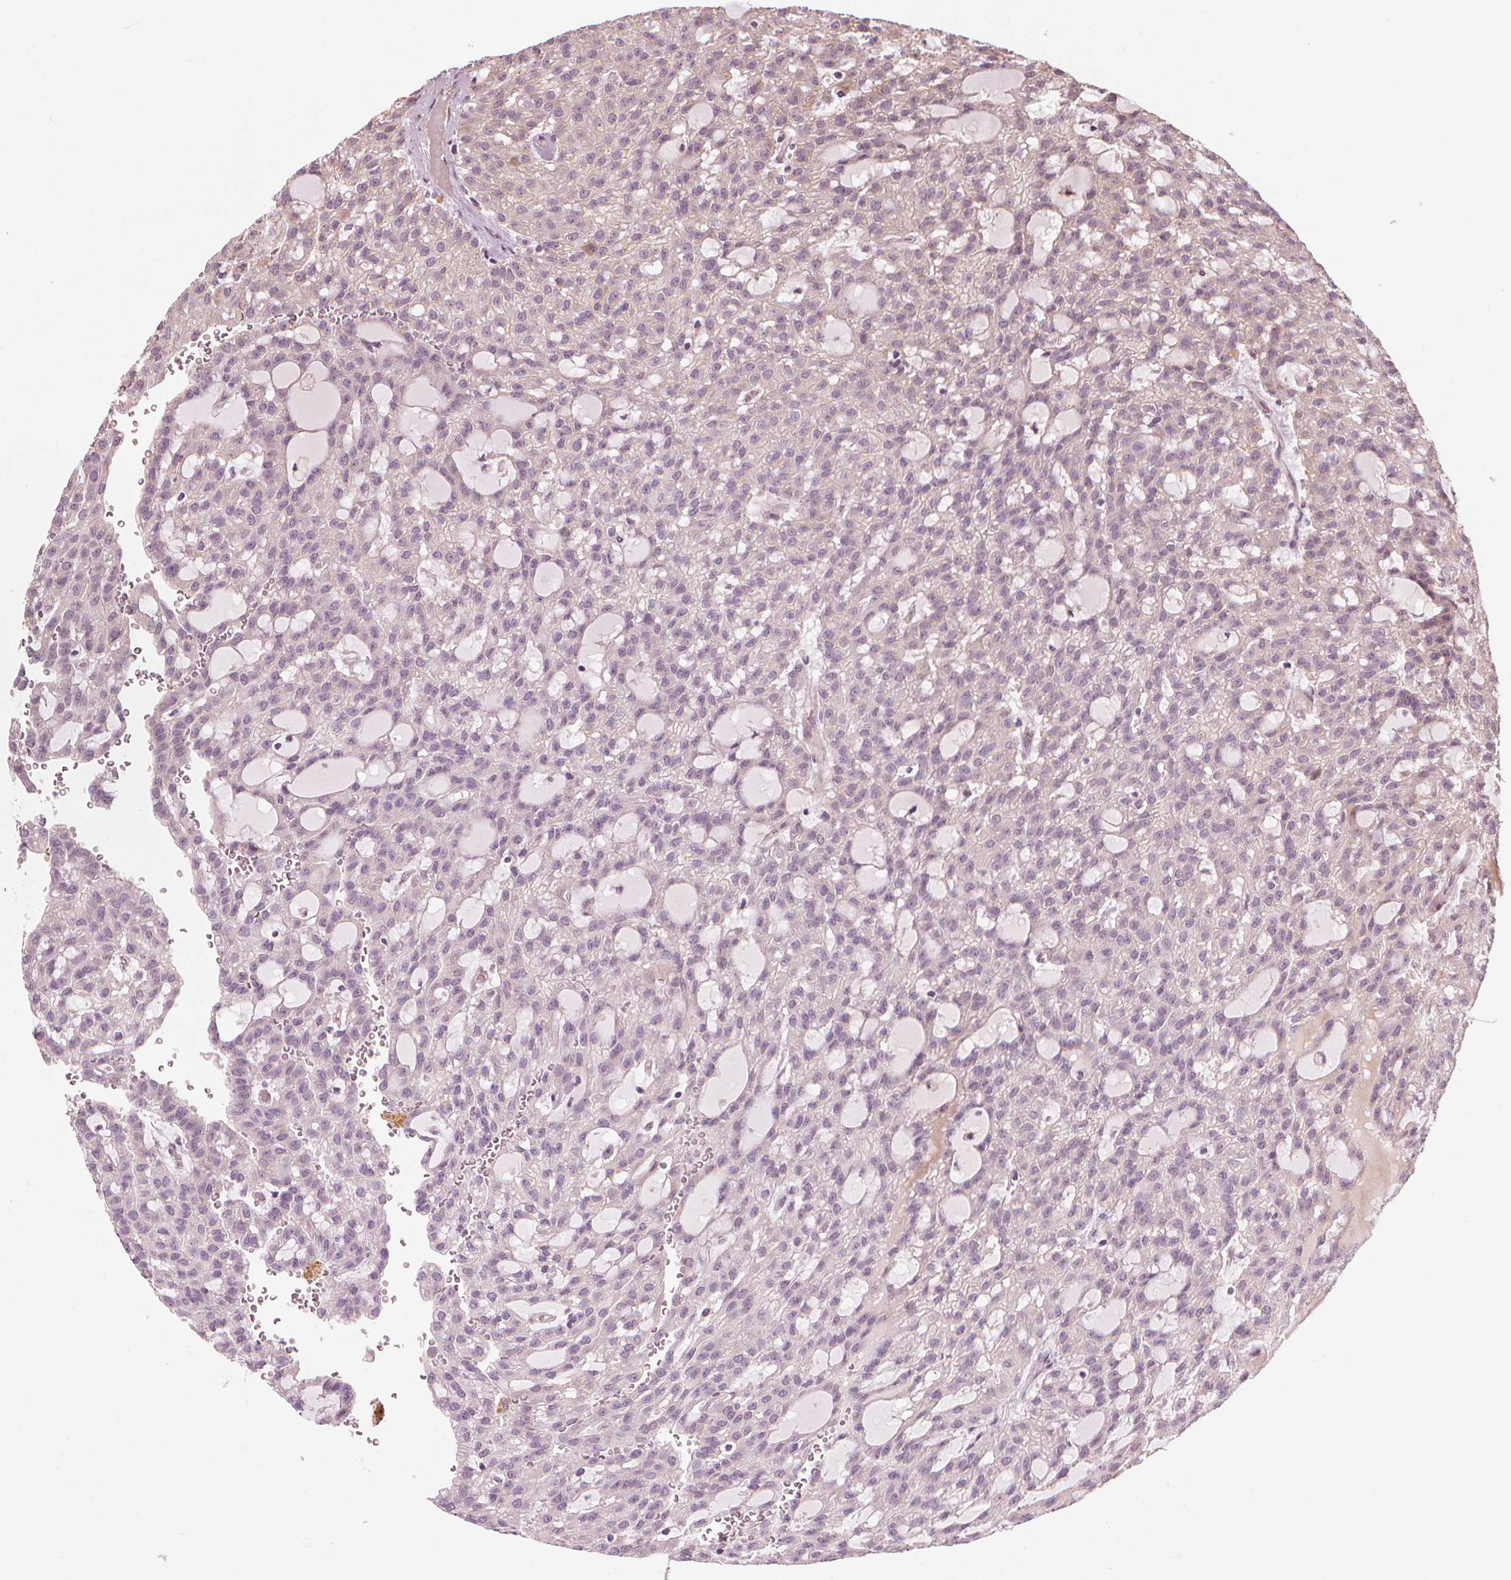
{"staining": {"intensity": "negative", "quantity": "none", "location": "none"}, "tissue": "renal cancer", "cell_type": "Tumor cells", "image_type": "cancer", "snomed": [{"axis": "morphology", "description": "Adenocarcinoma, NOS"}, {"axis": "topography", "description": "Kidney"}], "caption": "Renal adenocarcinoma was stained to show a protein in brown. There is no significant staining in tumor cells.", "gene": "CLBA1", "patient": {"sex": "male", "age": 63}}